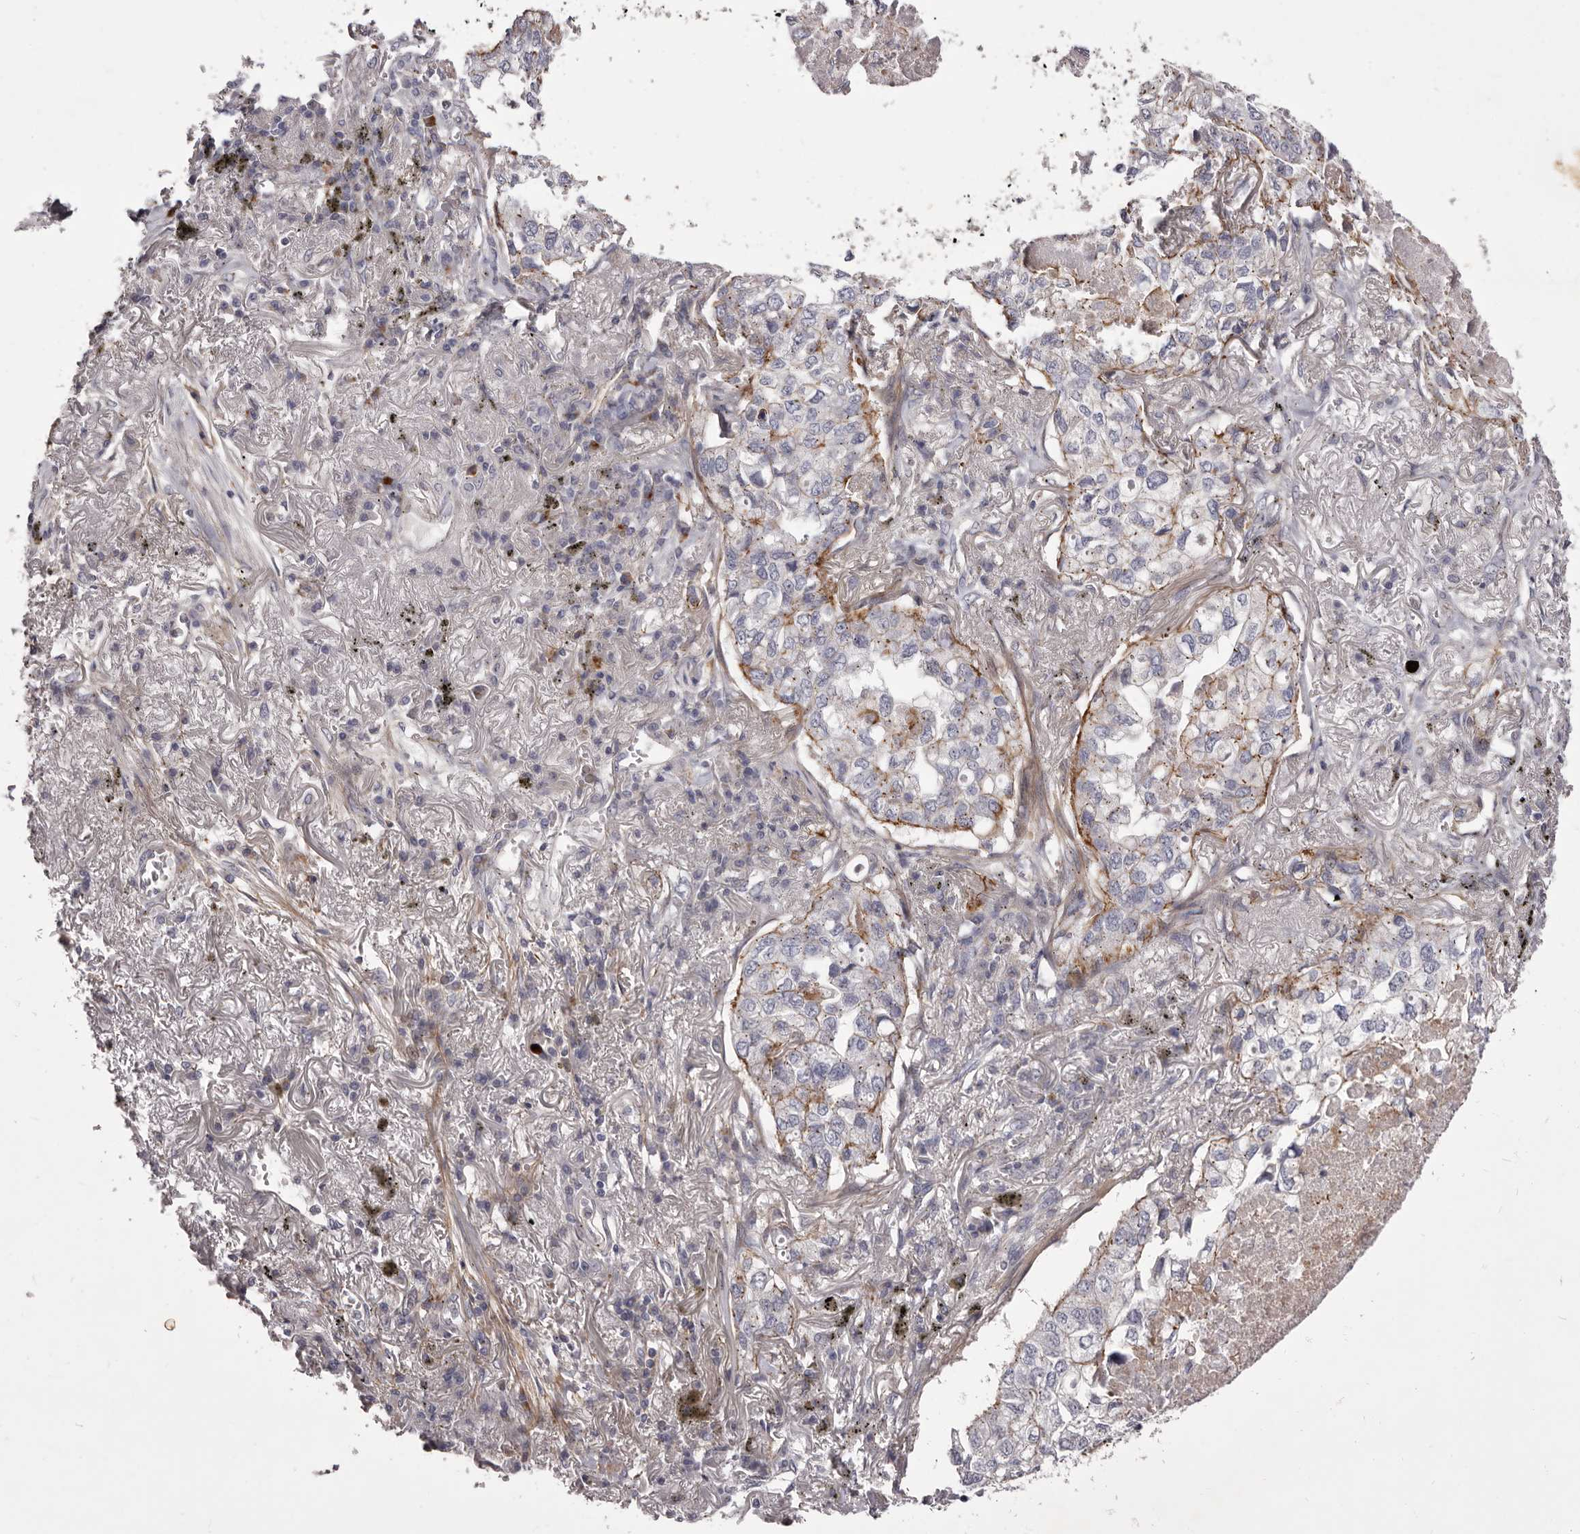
{"staining": {"intensity": "moderate", "quantity": "<25%", "location": "cytoplasmic/membranous"}, "tissue": "lung cancer", "cell_type": "Tumor cells", "image_type": "cancer", "snomed": [{"axis": "morphology", "description": "Adenocarcinoma, NOS"}, {"axis": "topography", "description": "Lung"}], "caption": "Brown immunohistochemical staining in human lung cancer (adenocarcinoma) displays moderate cytoplasmic/membranous expression in about <25% of tumor cells. (Stains: DAB in brown, nuclei in blue, Microscopy: brightfield microscopy at high magnification).", "gene": "PEG10", "patient": {"sex": "male", "age": 65}}